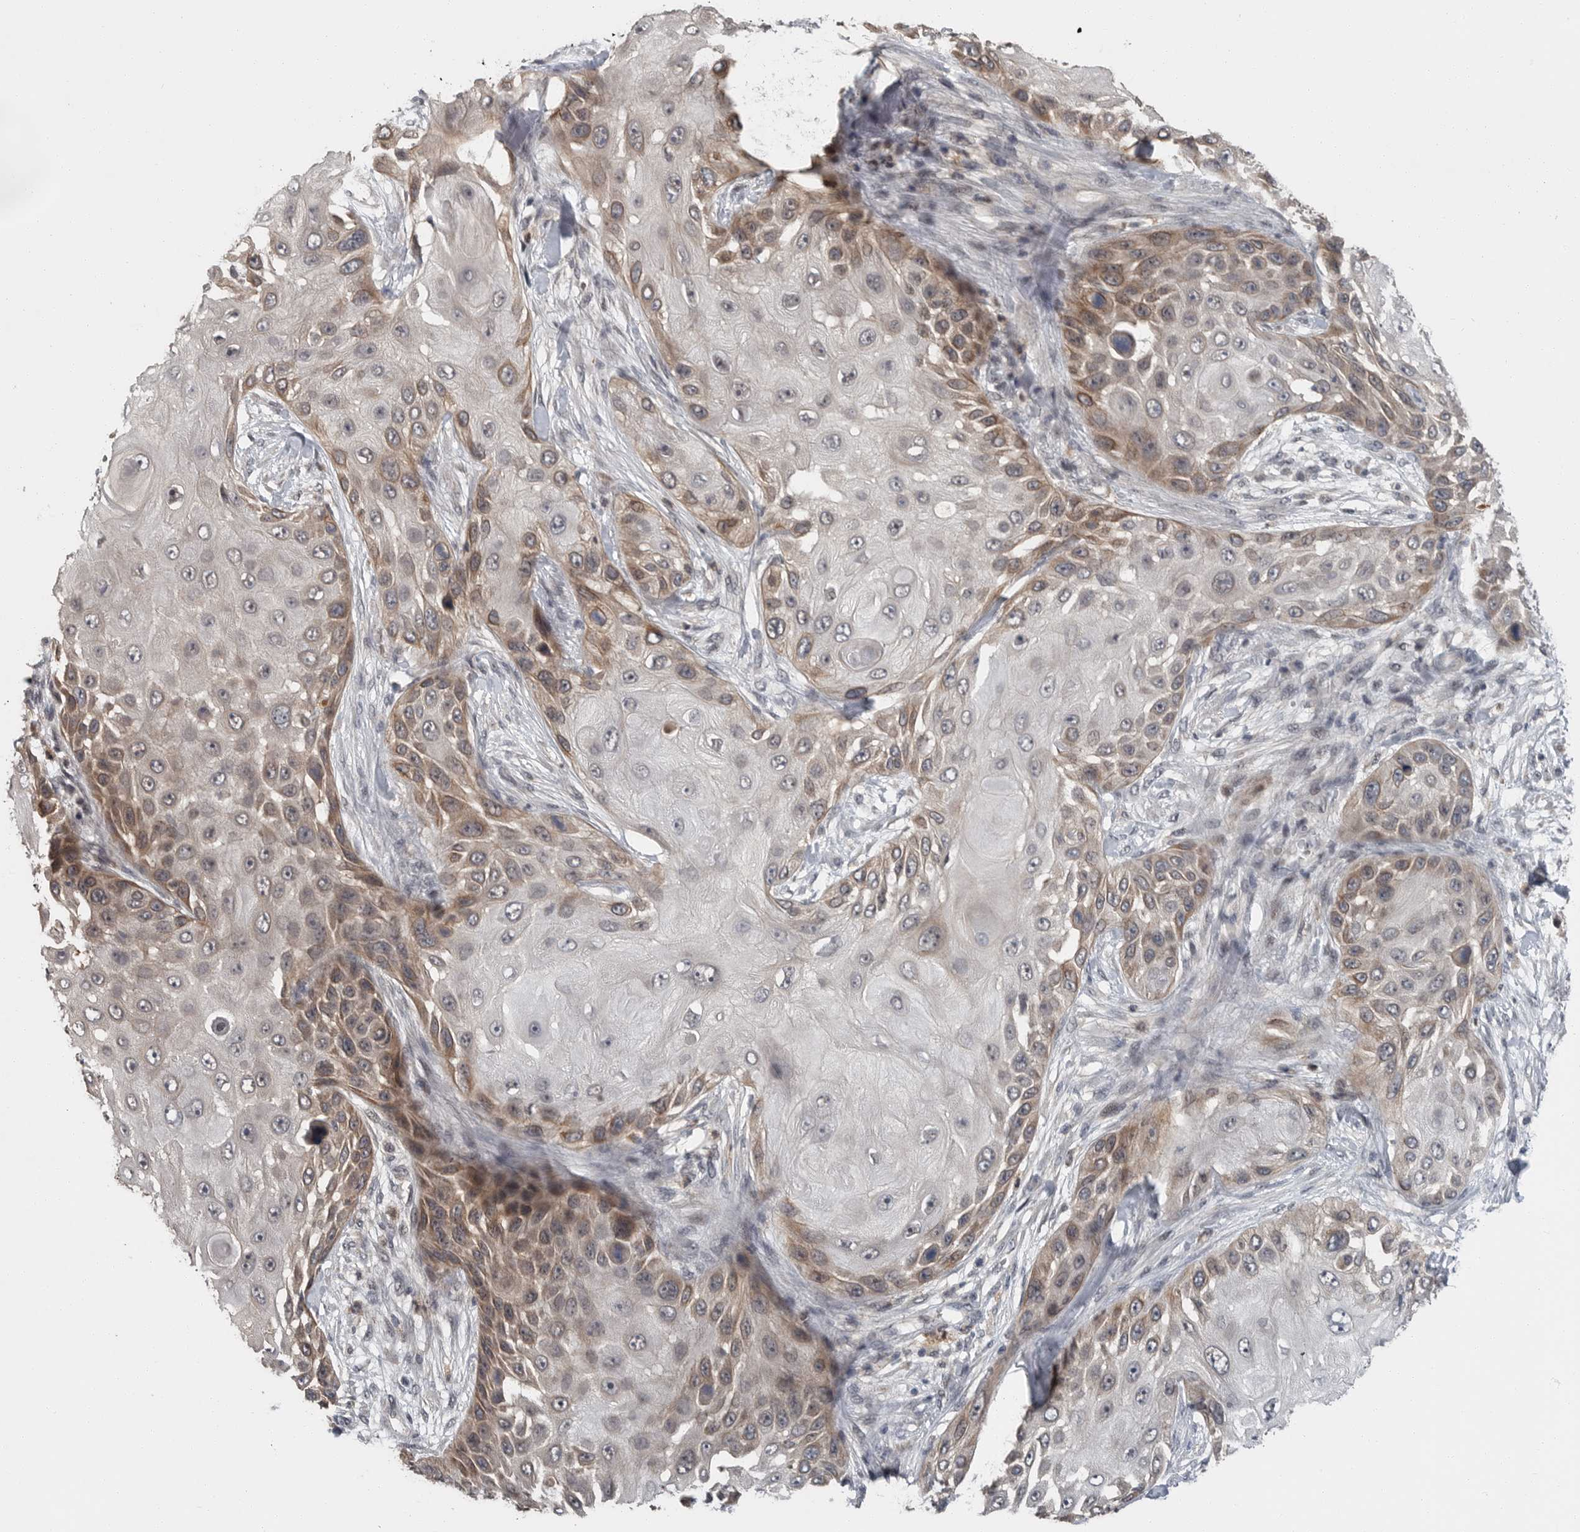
{"staining": {"intensity": "moderate", "quantity": "<25%", "location": "cytoplasmic/membranous"}, "tissue": "skin cancer", "cell_type": "Tumor cells", "image_type": "cancer", "snomed": [{"axis": "morphology", "description": "Squamous cell carcinoma, NOS"}, {"axis": "topography", "description": "Skin"}], "caption": "Immunohistochemistry (IHC) histopathology image of skin cancer stained for a protein (brown), which displays low levels of moderate cytoplasmic/membranous staining in about <25% of tumor cells.", "gene": "SCP2", "patient": {"sex": "female", "age": 44}}